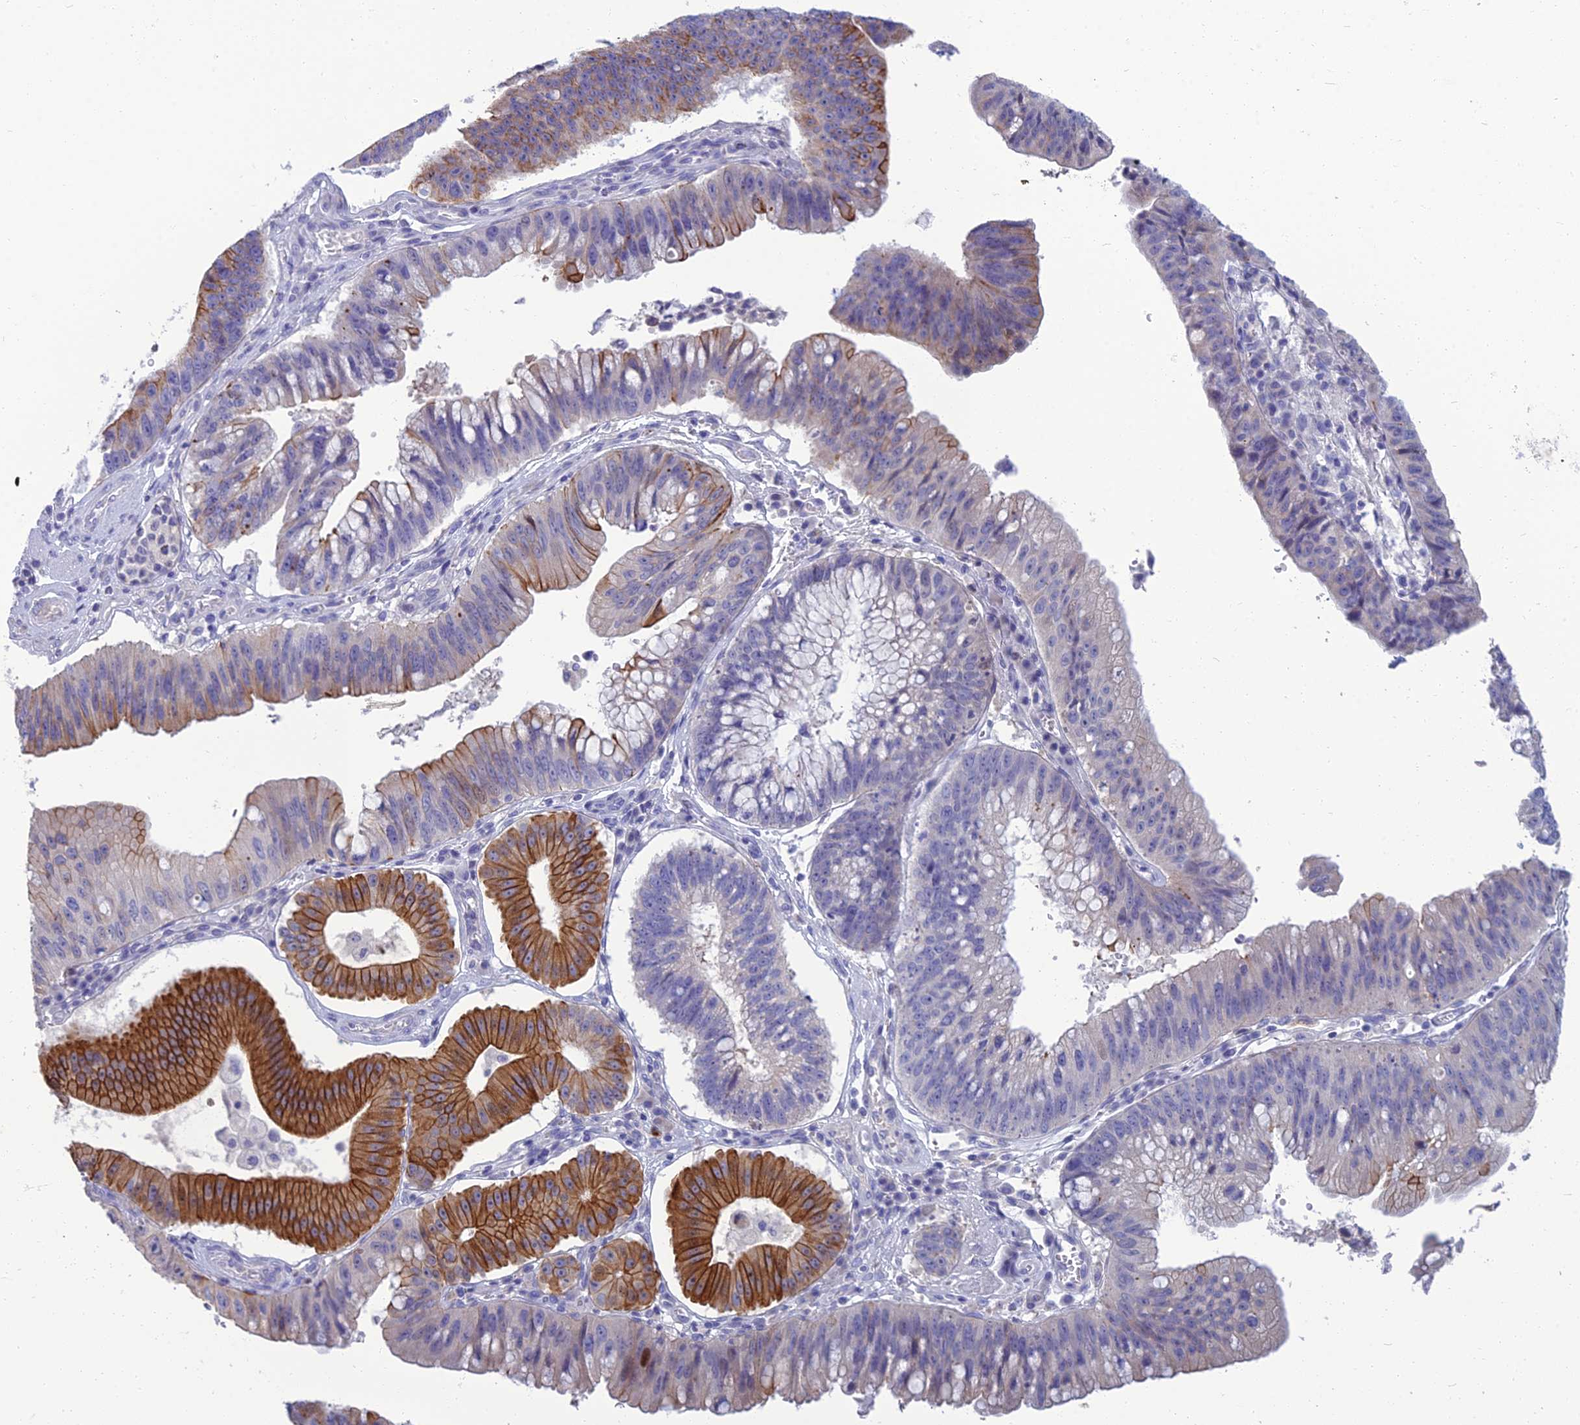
{"staining": {"intensity": "moderate", "quantity": "<25%", "location": "cytoplasmic/membranous"}, "tissue": "stomach cancer", "cell_type": "Tumor cells", "image_type": "cancer", "snomed": [{"axis": "morphology", "description": "Adenocarcinoma, NOS"}, {"axis": "topography", "description": "Stomach"}], "caption": "Protein analysis of stomach cancer tissue reveals moderate cytoplasmic/membranous positivity in about <25% of tumor cells.", "gene": "SPTLC3", "patient": {"sex": "male", "age": 59}}